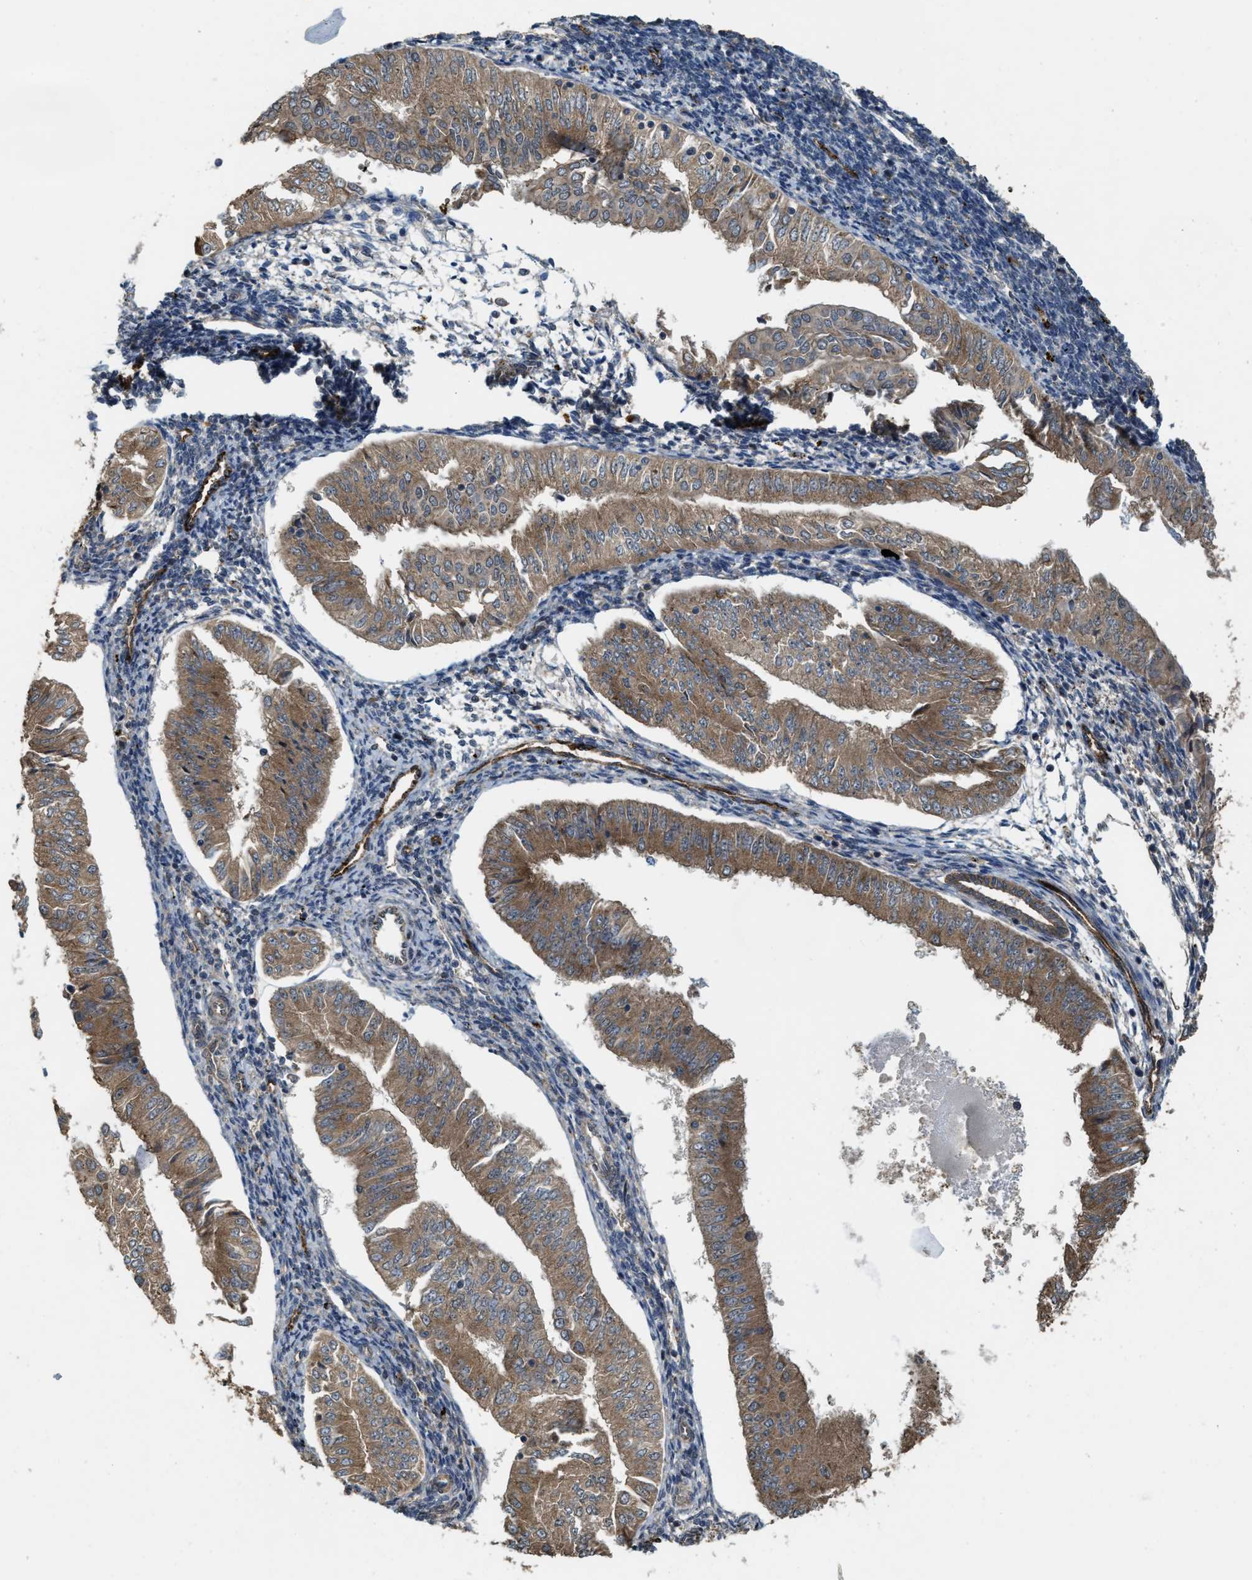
{"staining": {"intensity": "moderate", "quantity": ">75%", "location": "cytoplasmic/membranous"}, "tissue": "endometrial cancer", "cell_type": "Tumor cells", "image_type": "cancer", "snomed": [{"axis": "morphology", "description": "Normal tissue, NOS"}, {"axis": "morphology", "description": "Adenocarcinoma, NOS"}, {"axis": "topography", "description": "Endometrium"}], "caption": "IHC histopathology image of neoplastic tissue: endometrial cancer (adenocarcinoma) stained using immunohistochemistry (IHC) shows medium levels of moderate protein expression localized specifically in the cytoplasmic/membranous of tumor cells, appearing as a cytoplasmic/membranous brown color.", "gene": "ARHGEF5", "patient": {"sex": "female", "age": 53}}